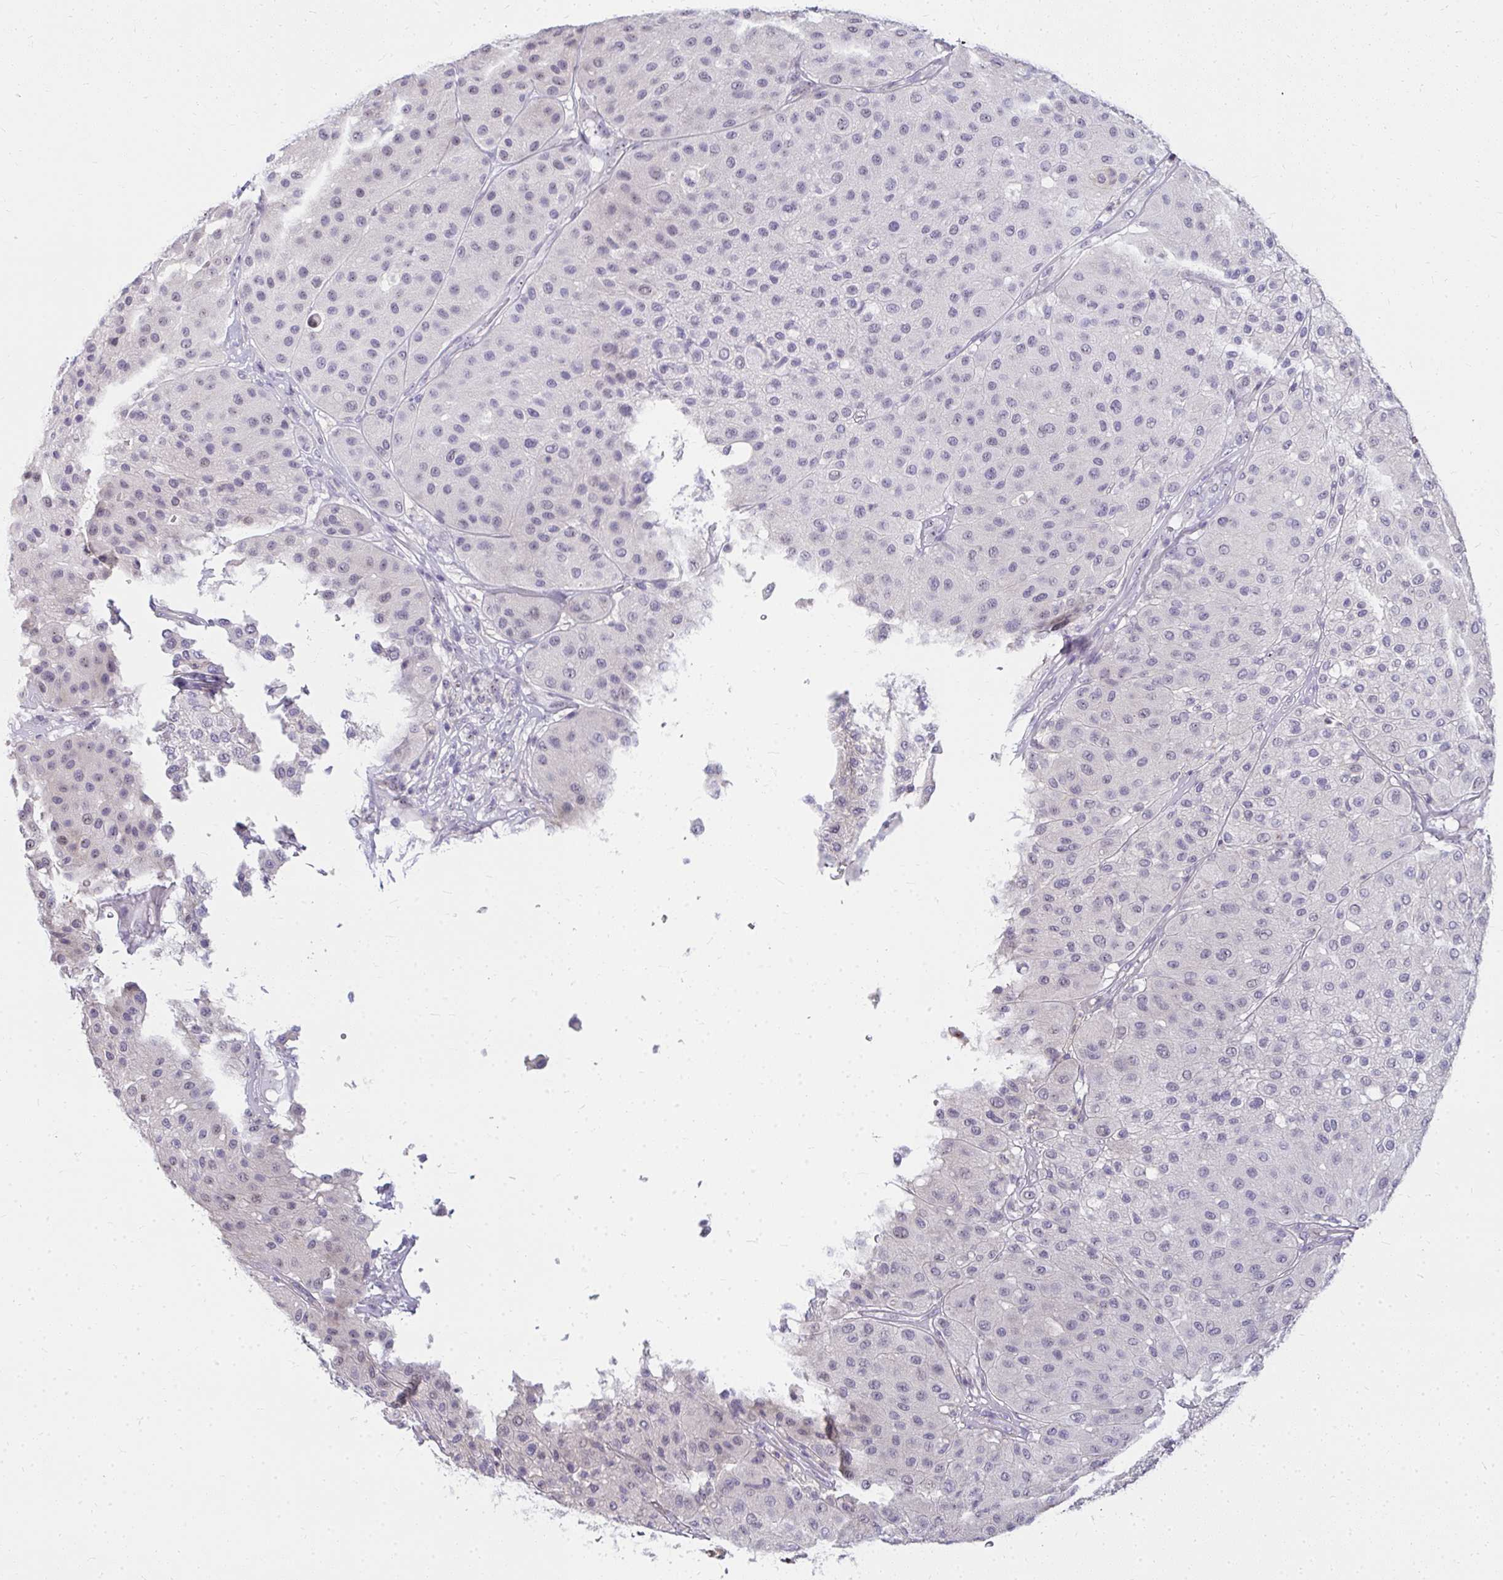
{"staining": {"intensity": "weak", "quantity": "<25%", "location": "nuclear"}, "tissue": "melanoma", "cell_type": "Tumor cells", "image_type": "cancer", "snomed": [{"axis": "morphology", "description": "Malignant melanoma, Metastatic site"}, {"axis": "topography", "description": "Smooth muscle"}], "caption": "Immunohistochemistry image of human melanoma stained for a protein (brown), which demonstrates no staining in tumor cells.", "gene": "FAM9A", "patient": {"sex": "male", "age": 41}}